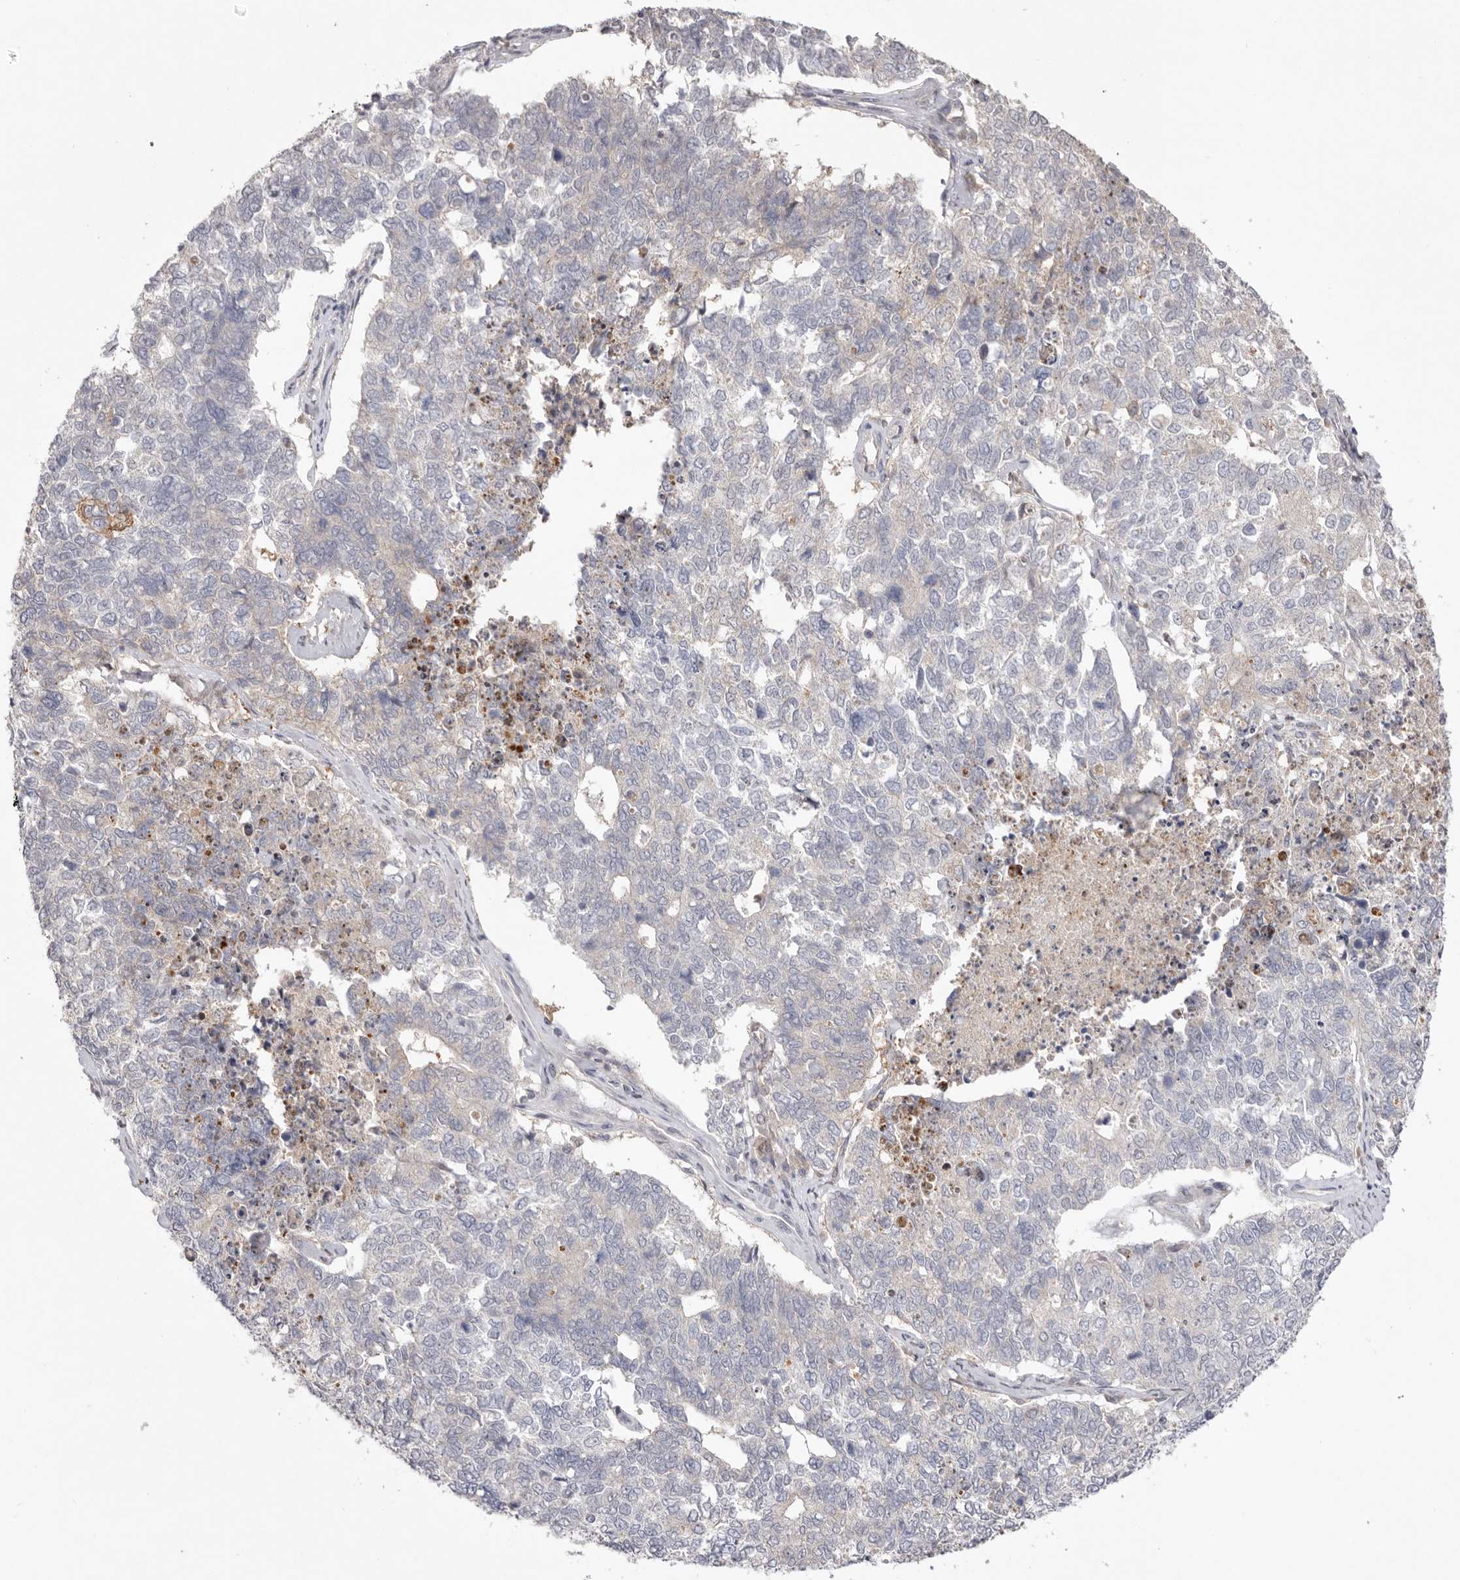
{"staining": {"intensity": "negative", "quantity": "none", "location": "none"}, "tissue": "cervical cancer", "cell_type": "Tumor cells", "image_type": "cancer", "snomed": [{"axis": "morphology", "description": "Squamous cell carcinoma, NOS"}, {"axis": "topography", "description": "Cervix"}], "caption": "An image of squamous cell carcinoma (cervical) stained for a protein shows no brown staining in tumor cells.", "gene": "TADA1", "patient": {"sex": "female", "age": 63}}